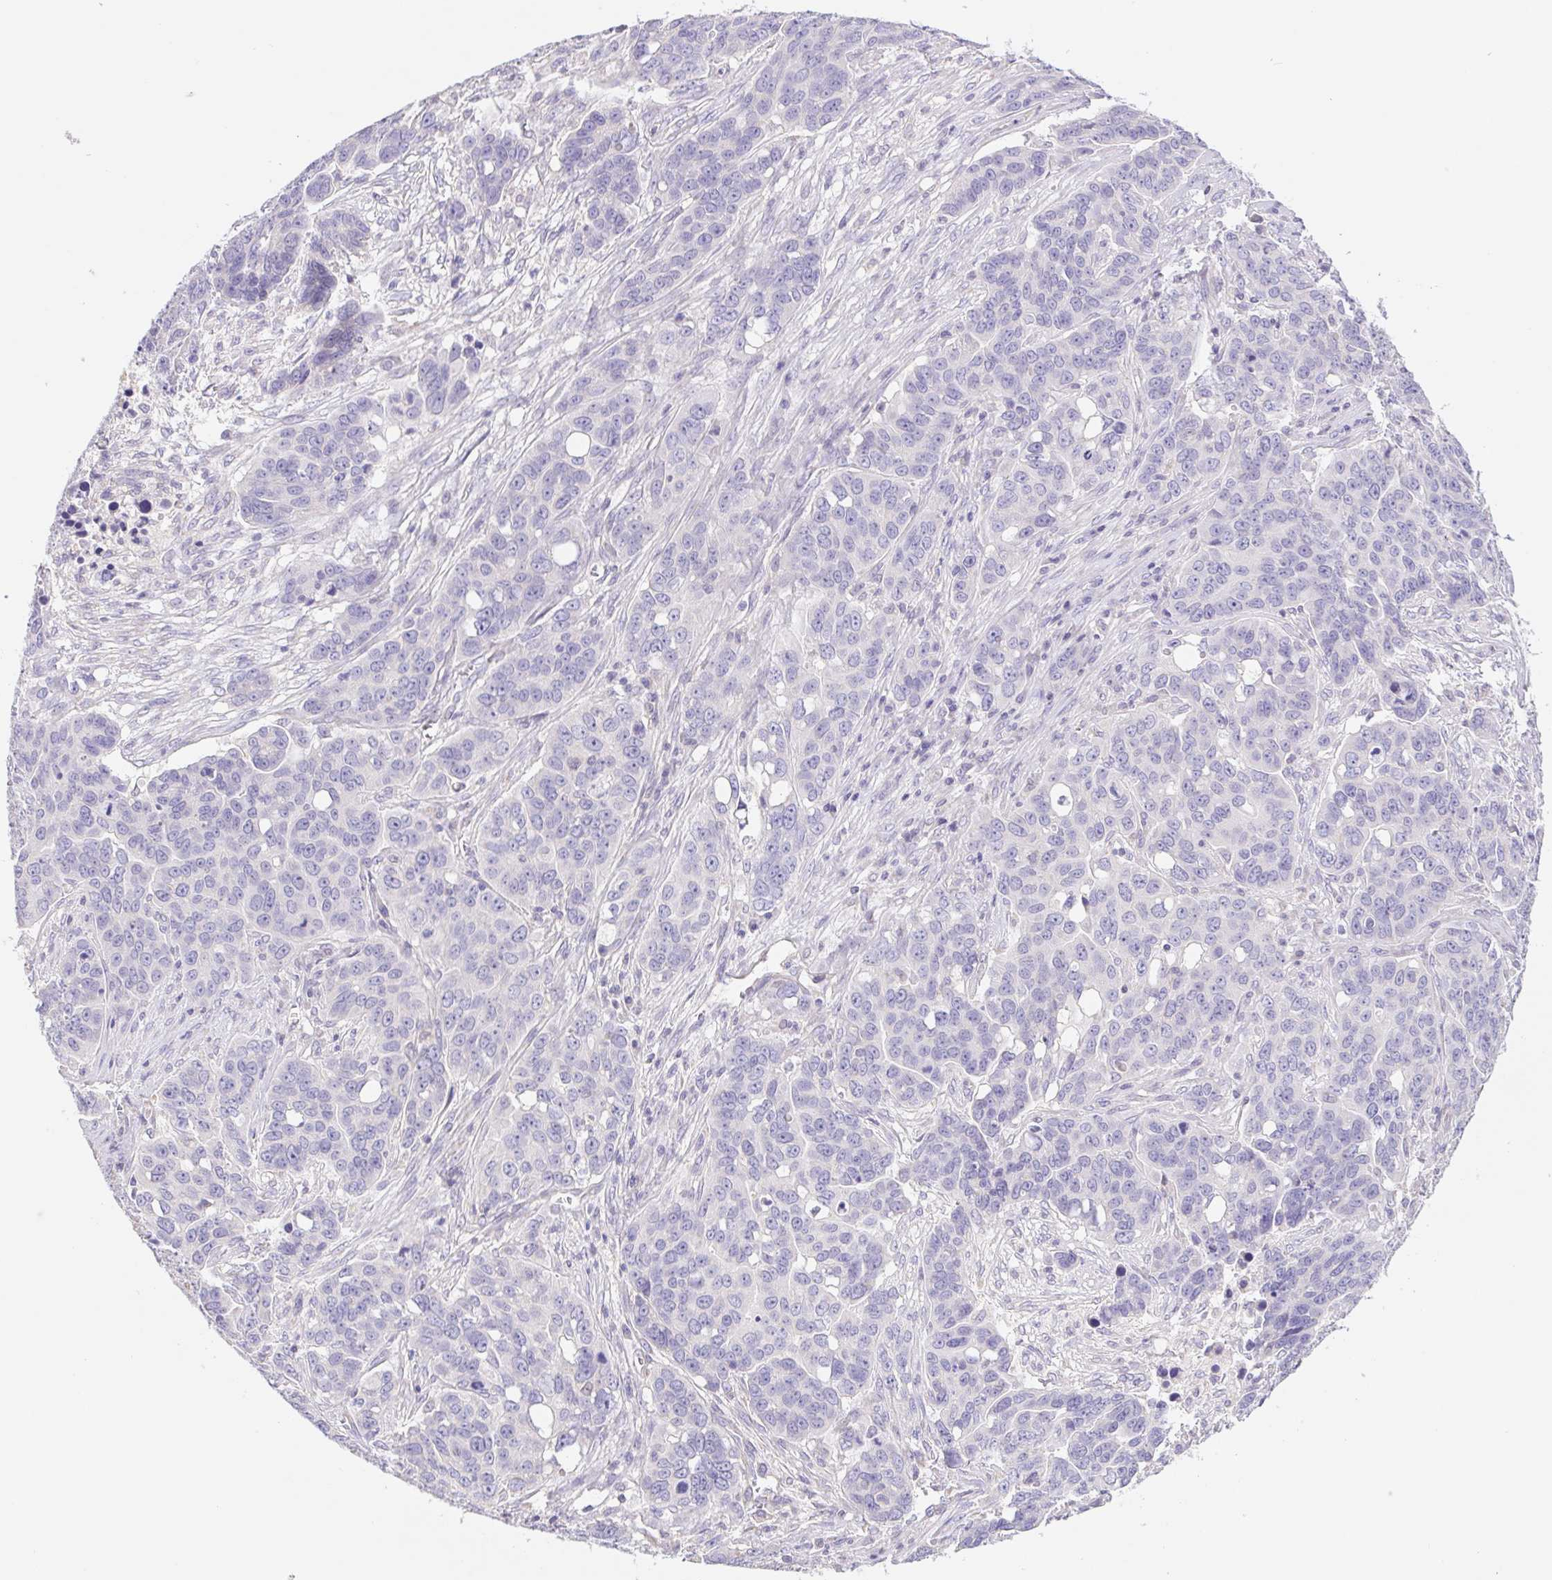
{"staining": {"intensity": "negative", "quantity": "none", "location": "none"}, "tissue": "ovarian cancer", "cell_type": "Tumor cells", "image_type": "cancer", "snomed": [{"axis": "morphology", "description": "Carcinoma, endometroid"}, {"axis": "topography", "description": "Ovary"}], "caption": "The IHC micrograph has no significant expression in tumor cells of ovarian endometroid carcinoma tissue.", "gene": "FKBP6", "patient": {"sex": "female", "age": 78}}